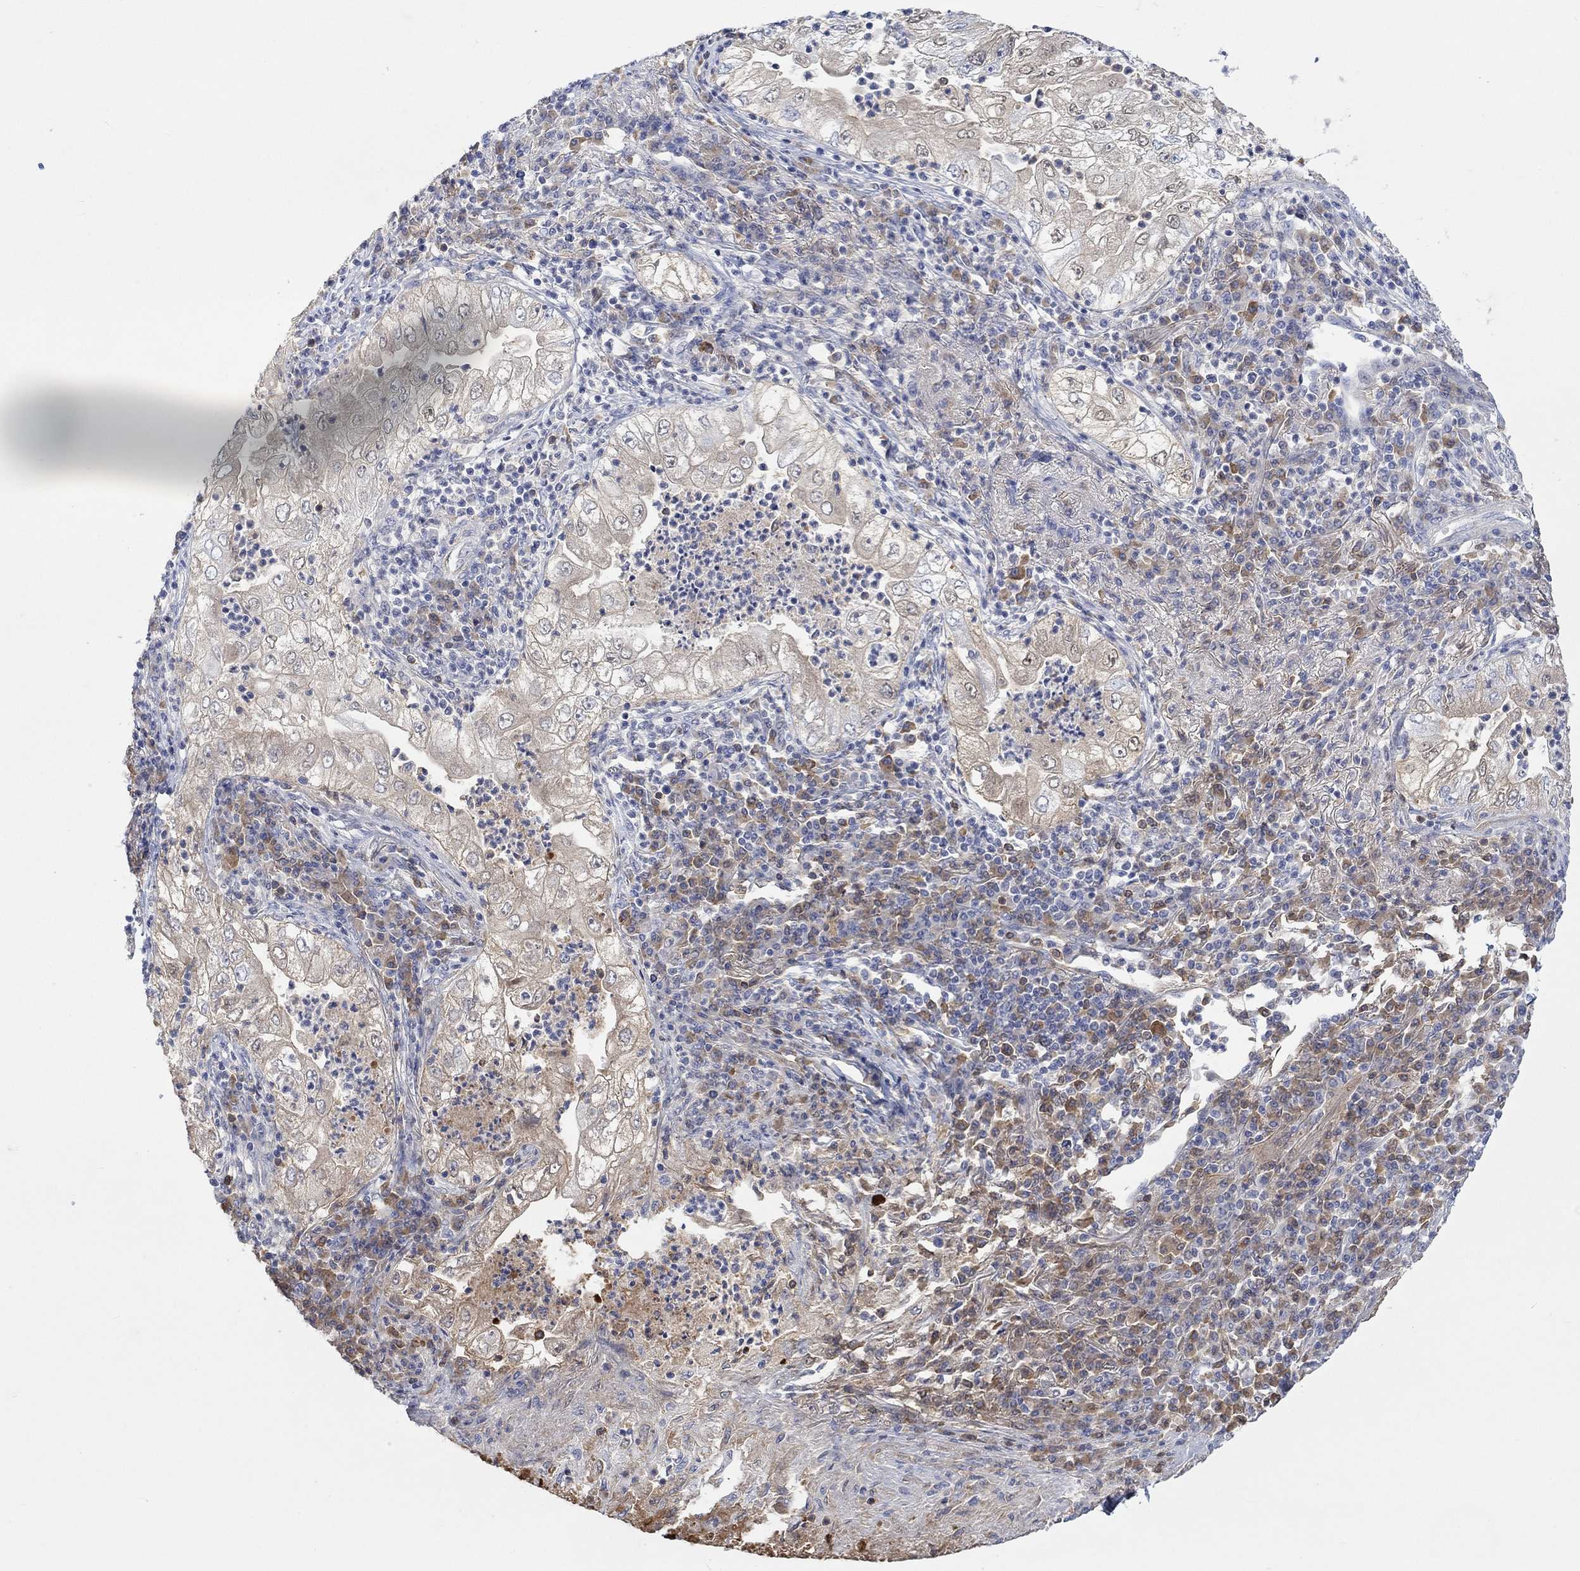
{"staining": {"intensity": "moderate", "quantity": "<25%", "location": "cytoplasmic/membranous"}, "tissue": "lung cancer", "cell_type": "Tumor cells", "image_type": "cancer", "snomed": [{"axis": "morphology", "description": "Adenocarcinoma, NOS"}, {"axis": "topography", "description": "Lung"}], "caption": "Human lung cancer stained with a protein marker demonstrates moderate staining in tumor cells.", "gene": "MSTN", "patient": {"sex": "female", "age": 73}}